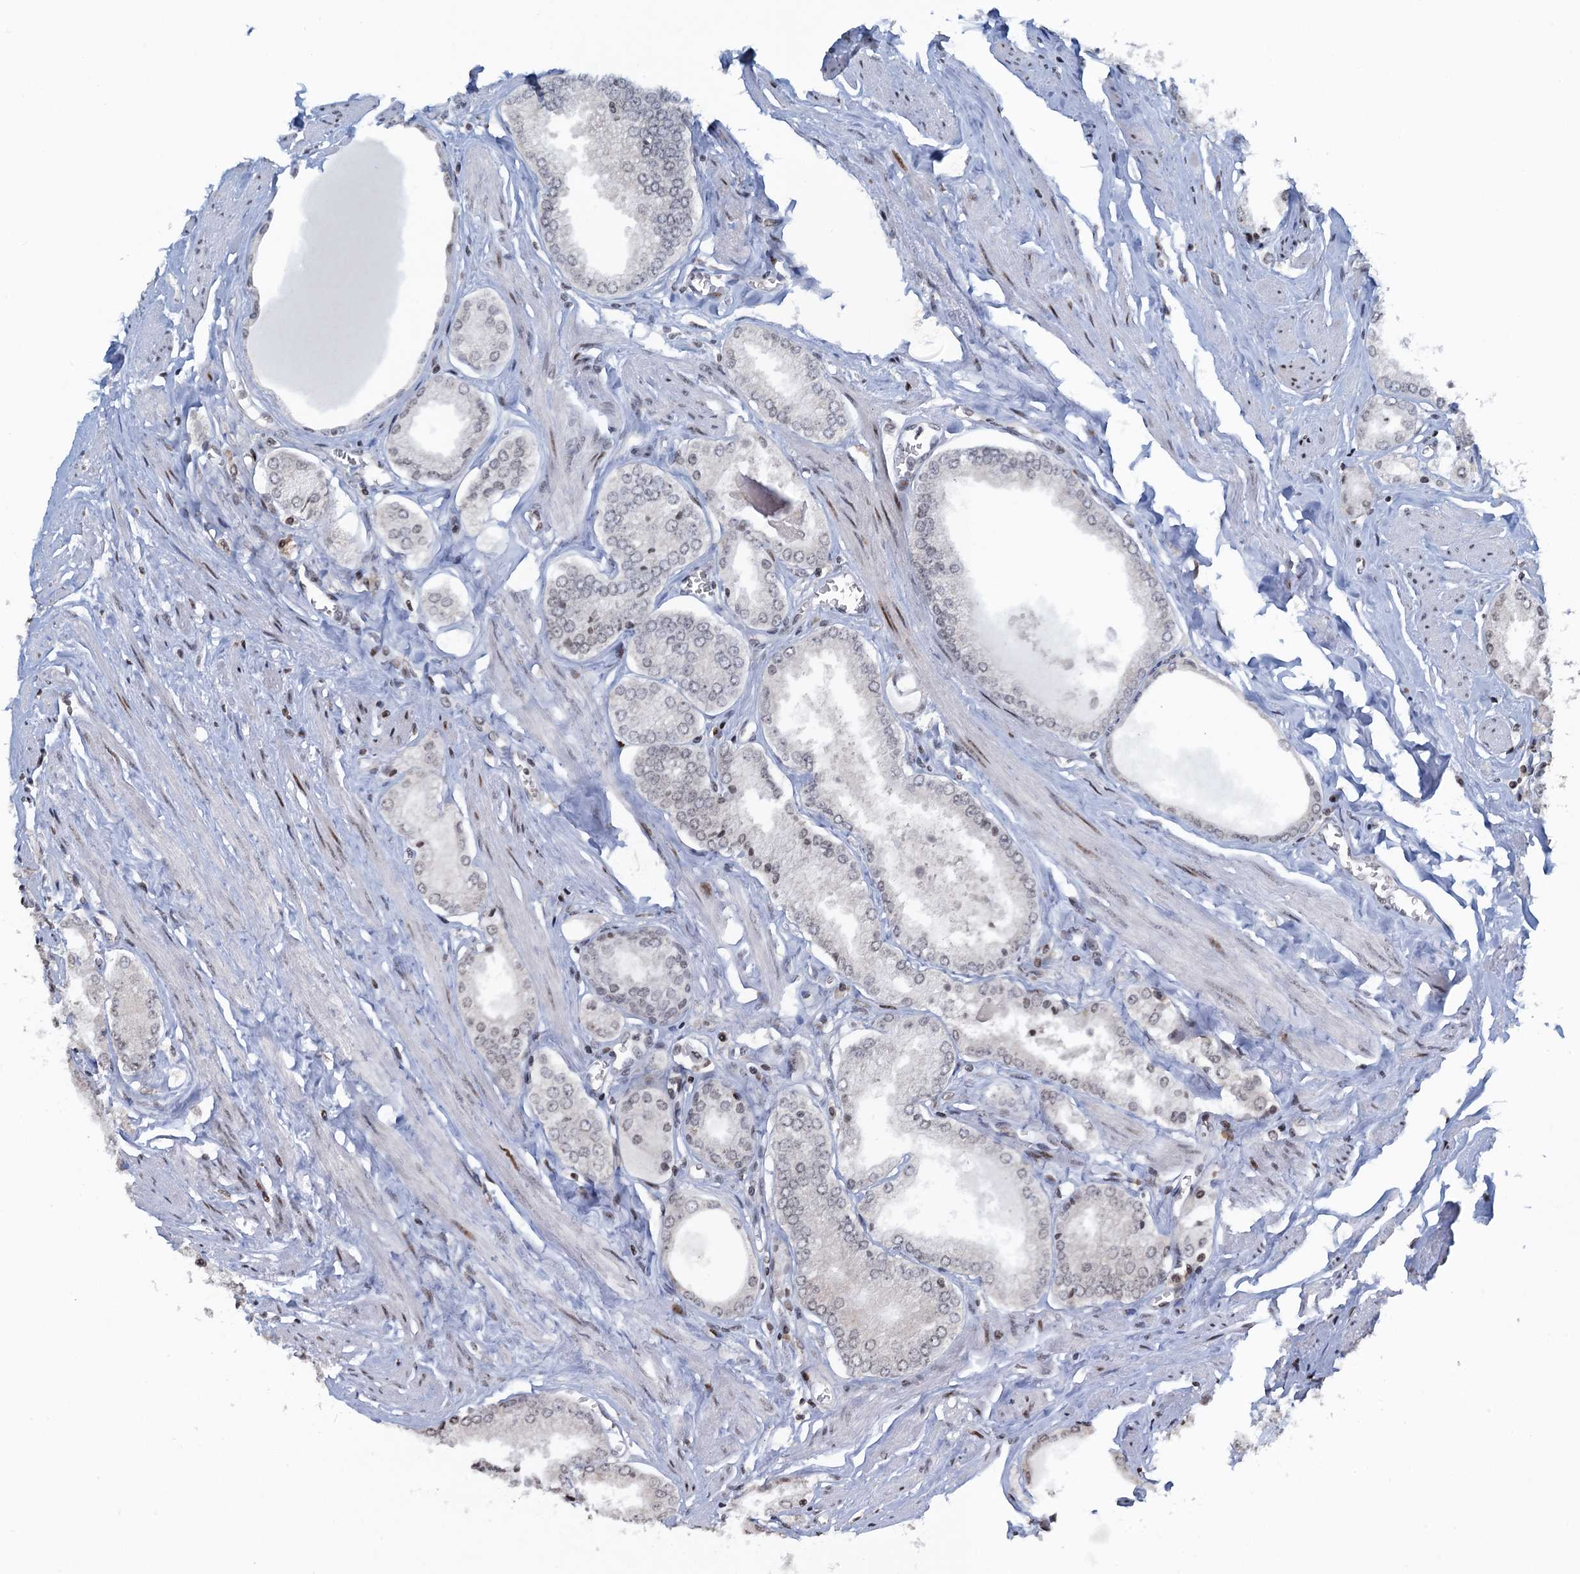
{"staining": {"intensity": "negative", "quantity": "none", "location": "none"}, "tissue": "prostate cancer", "cell_type": "Tumor cells", "image_type": "cancer", "snomed": [{"axis": "morphology", "description": "Adenocarcinoma, Low grade"}, {"axis": "topography", "description": "Prostate"}], "caption": "Tumor cells are negative for protein expression in human prostate cancer (low-grade adenocarcinoma).", "gene": "FYB1", "patient": {"sex": "male", "age": 60}}